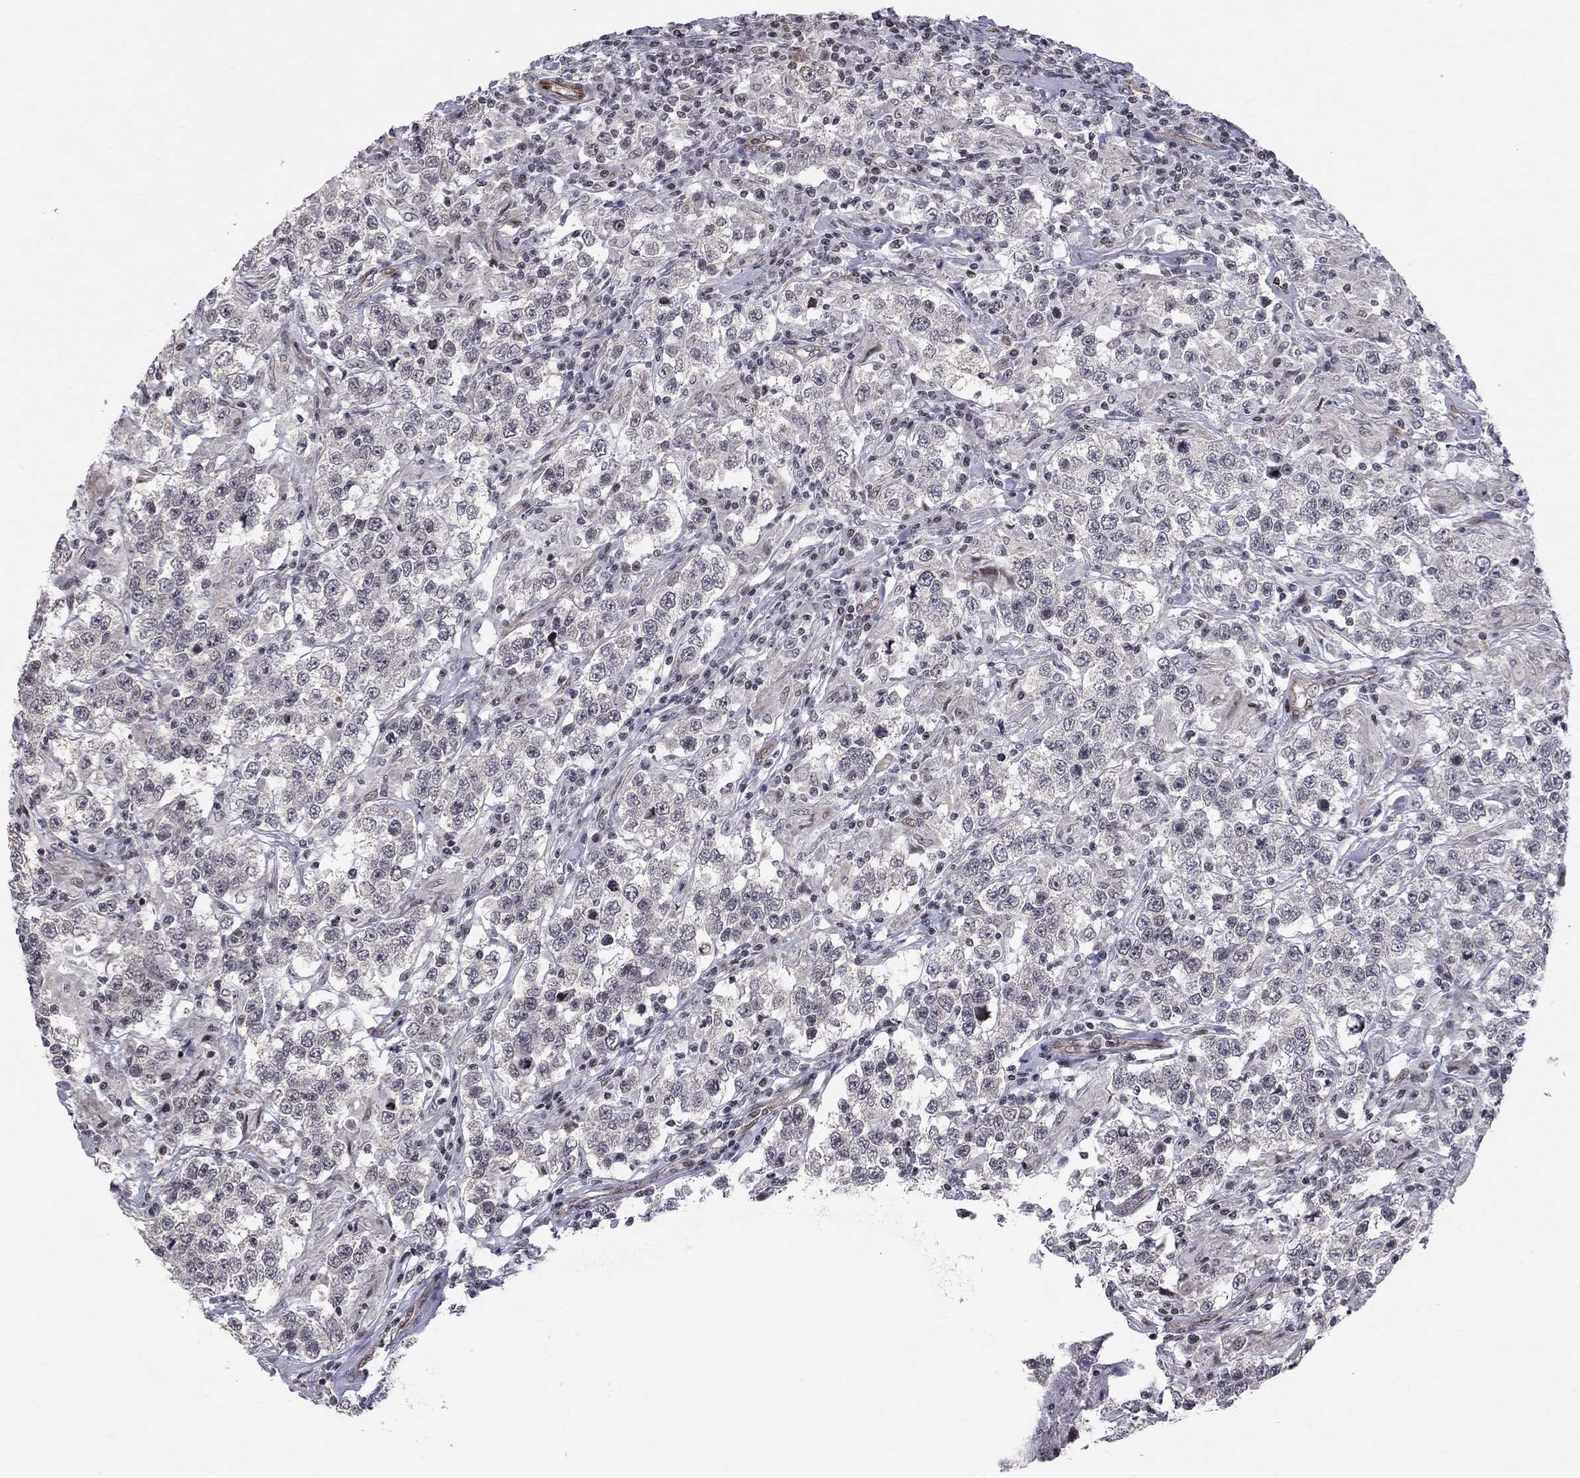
{"staining": {"intensity": "negative", "quantity": "none", "location": "none"}, "tissue": "testis cancer", "cell_type": "Tumor cells", "image_type": "cancer", "snomed": [{"axis": "morphology", "description": "Seminoma, NOS"}, {"axis": "morphology", "description": "Carcinoma, Embryonal, NOS"}, {"axis": "topography", "description": "Testis"}], "caption": "Human testis cancer (seminoma) stained for a protein using immunohistochemistry (IHC) demonstrates no expression in tumor cells.", "gene": "MTNR1B", "patient": {"sex": "male", "age": 41}}